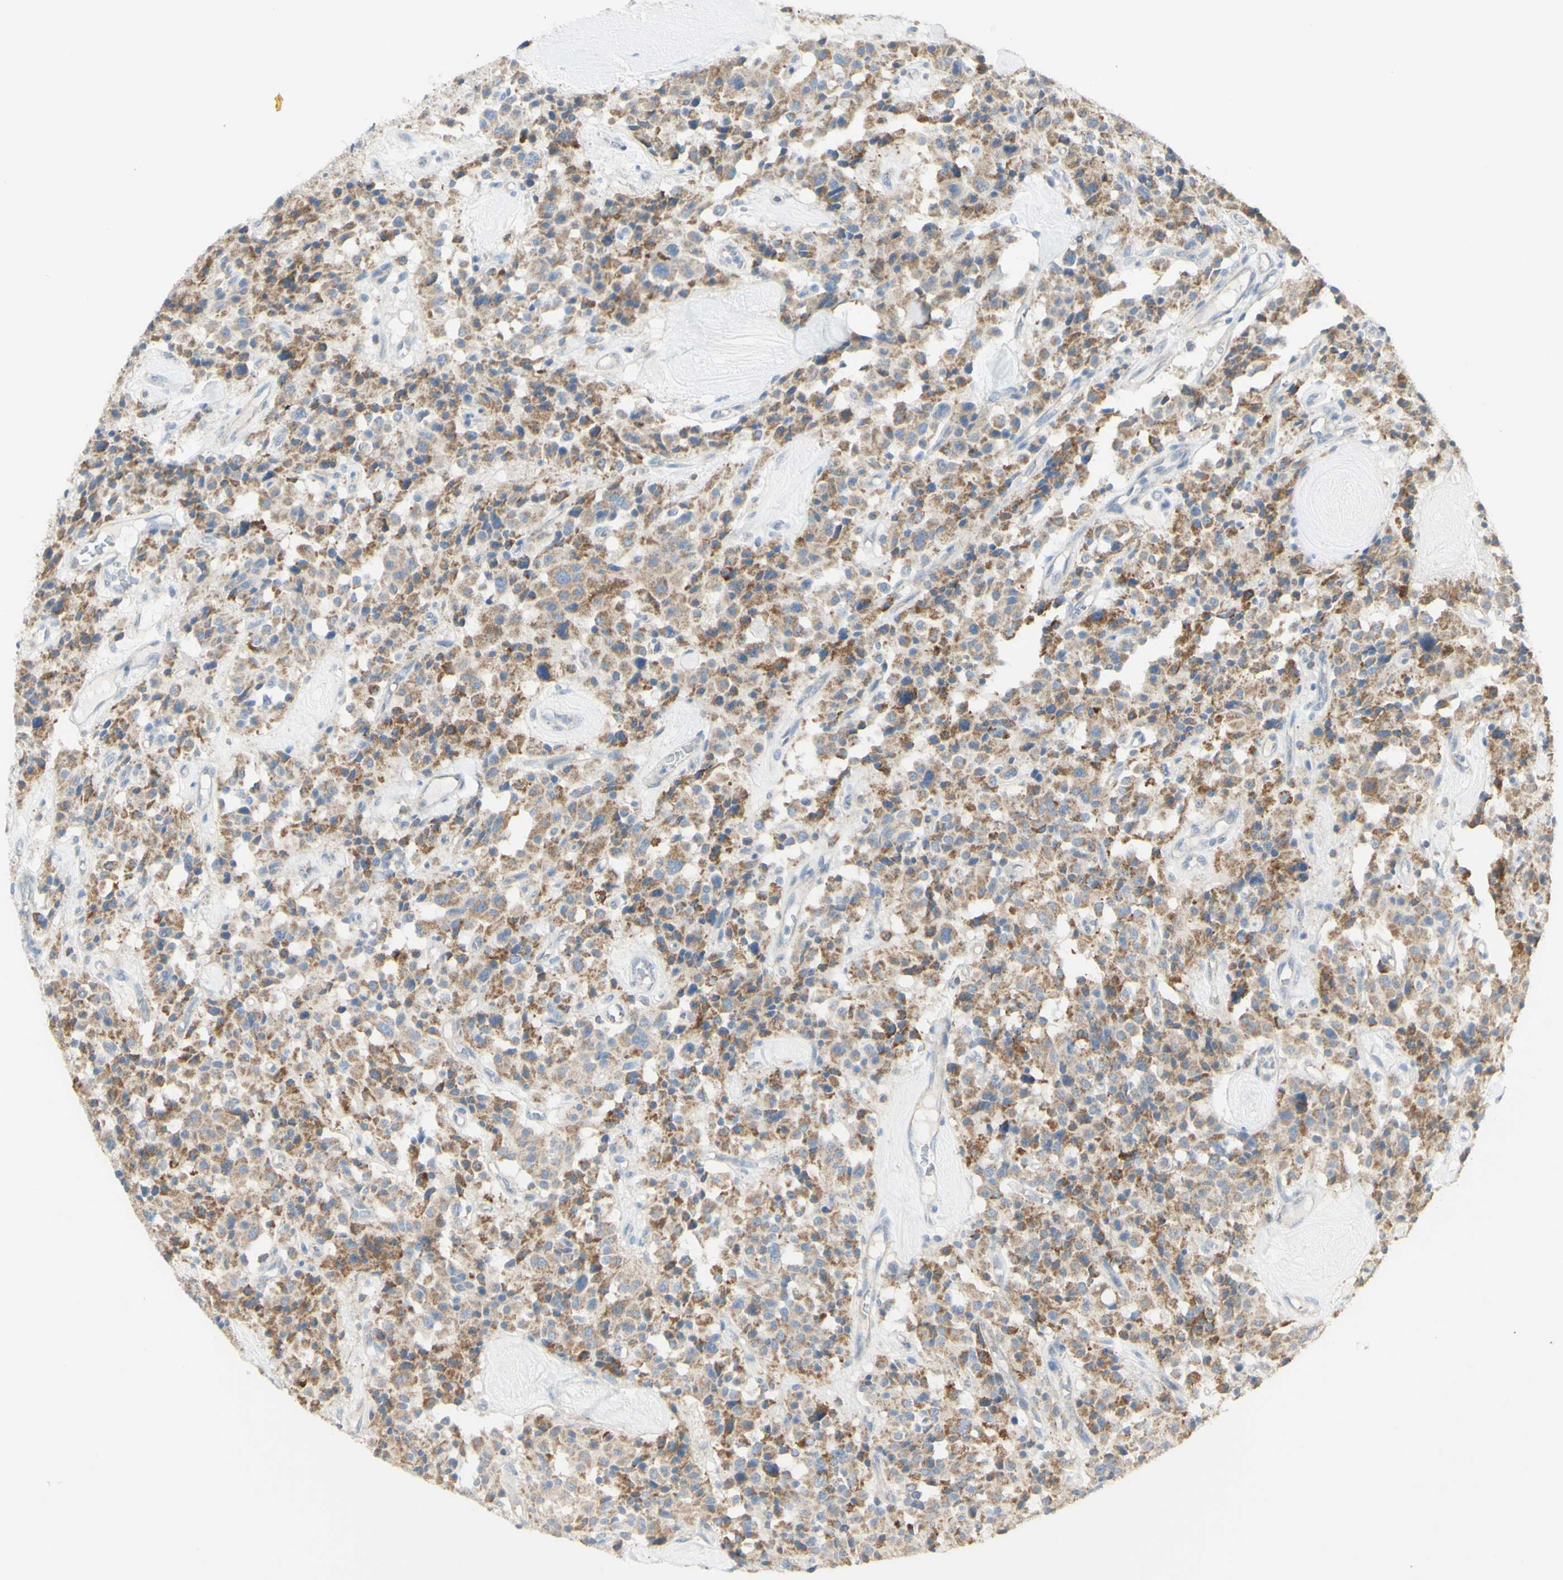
{"staining": {"intensity": "weak", "quantity": ">75%", "location": "cytoplasmic/membranous"}, "tissue": "carcinoid", "cell_type": "Tumor cells", "image_type": "cancer", "snomed": [{"axis": "morphology", "description": "Carcinoid, malignant, NOS"}, {"axis": "topography", "description": "Lung"}], "caption": "Immunohistochemical staining of human carcinoid shows weak cytoplasmic/membranous protein positivity in about >75% of tumor cells.", "gene": "CNTNAP1", "patient": {"sex": "male", "age": 30}}